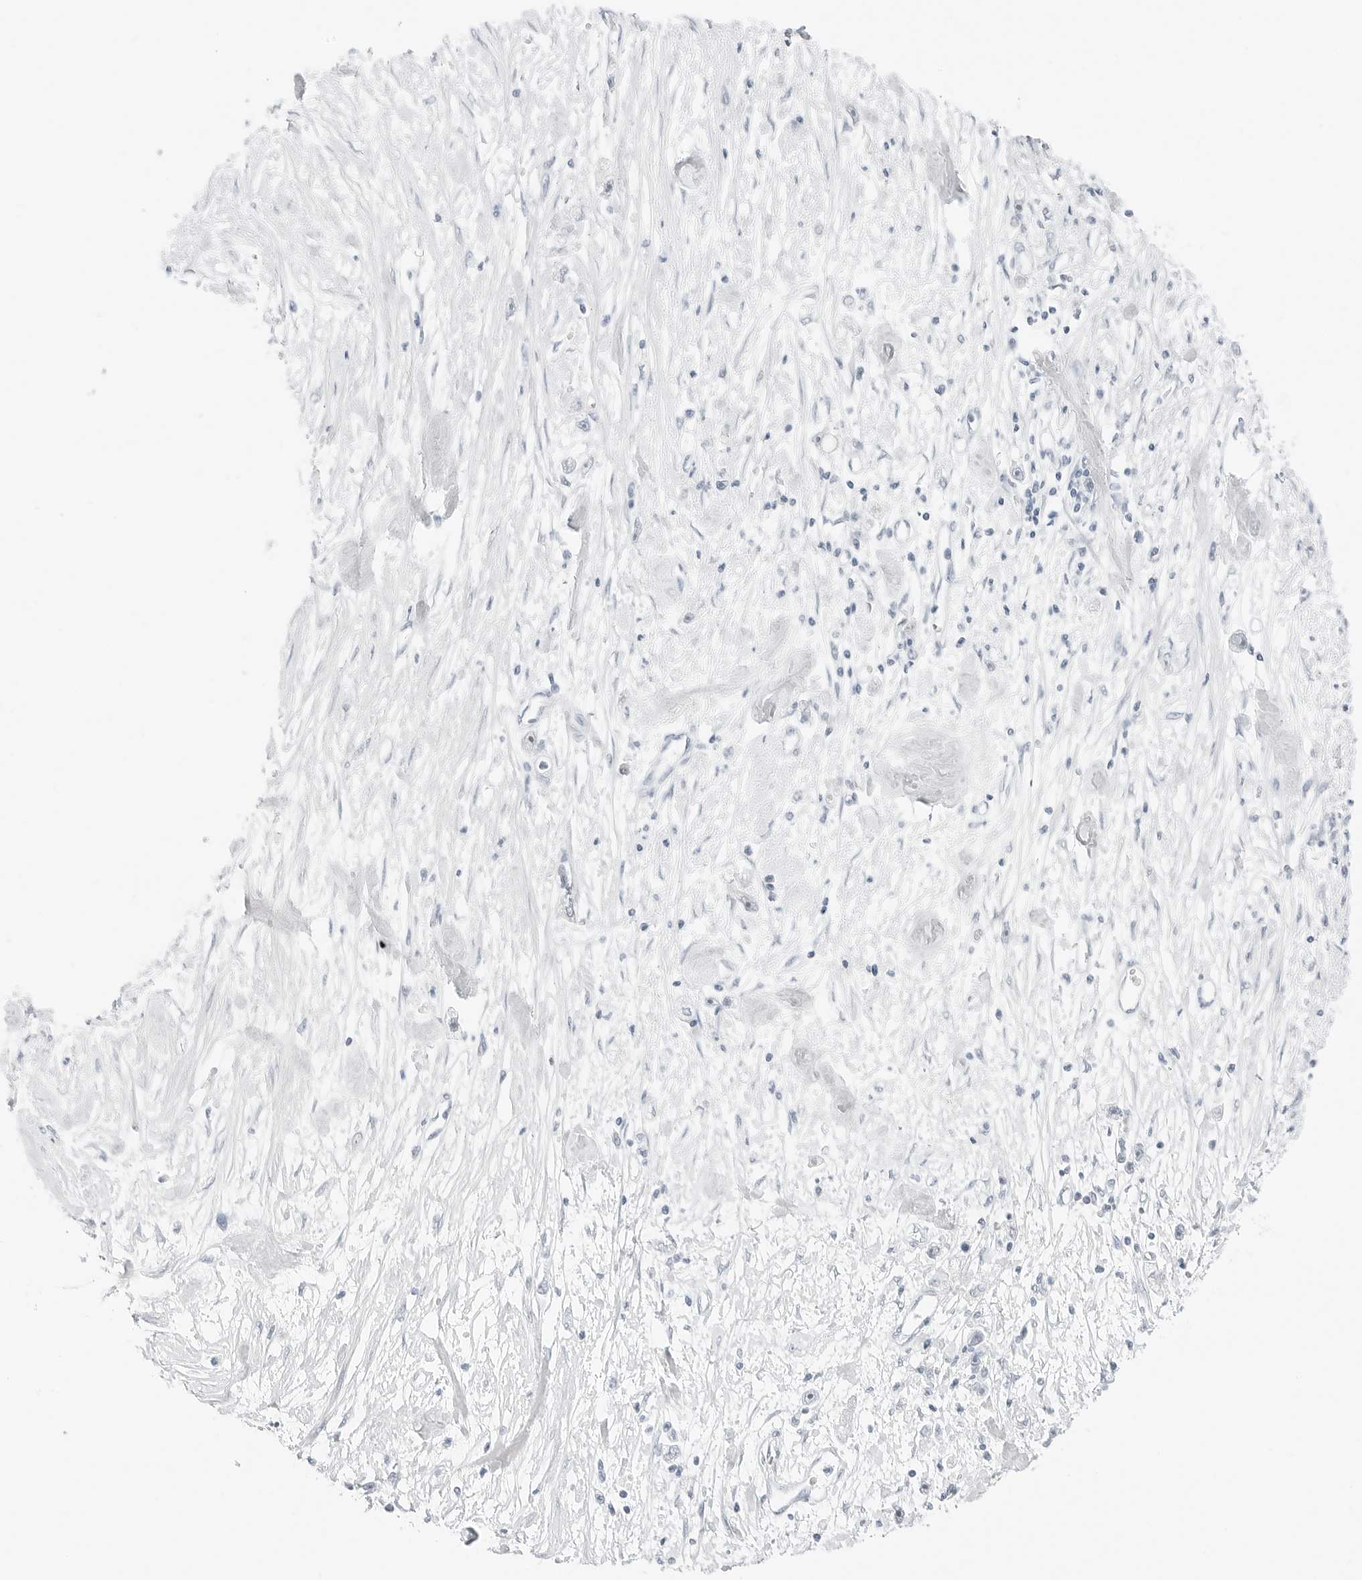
{"staining": {"intensity": "negative", "quantity": "none", "location": "none"}, "tissue": "stomach cancer", "cell_type": "Tumor cells", "image_type": "cancer", "snomed": [{"axis": "morphology", "description": "Adenocarcinoma, NOS"}, {"axis": "topography", "description": "Stomach"}], "caption": "IHC of human adenocarcinoma (stomach) shows no positivity in tumor cells. Nuclei are stained in blue.", "gene": "CCSAP", "patient": {"sex": "female", "age": 59}}